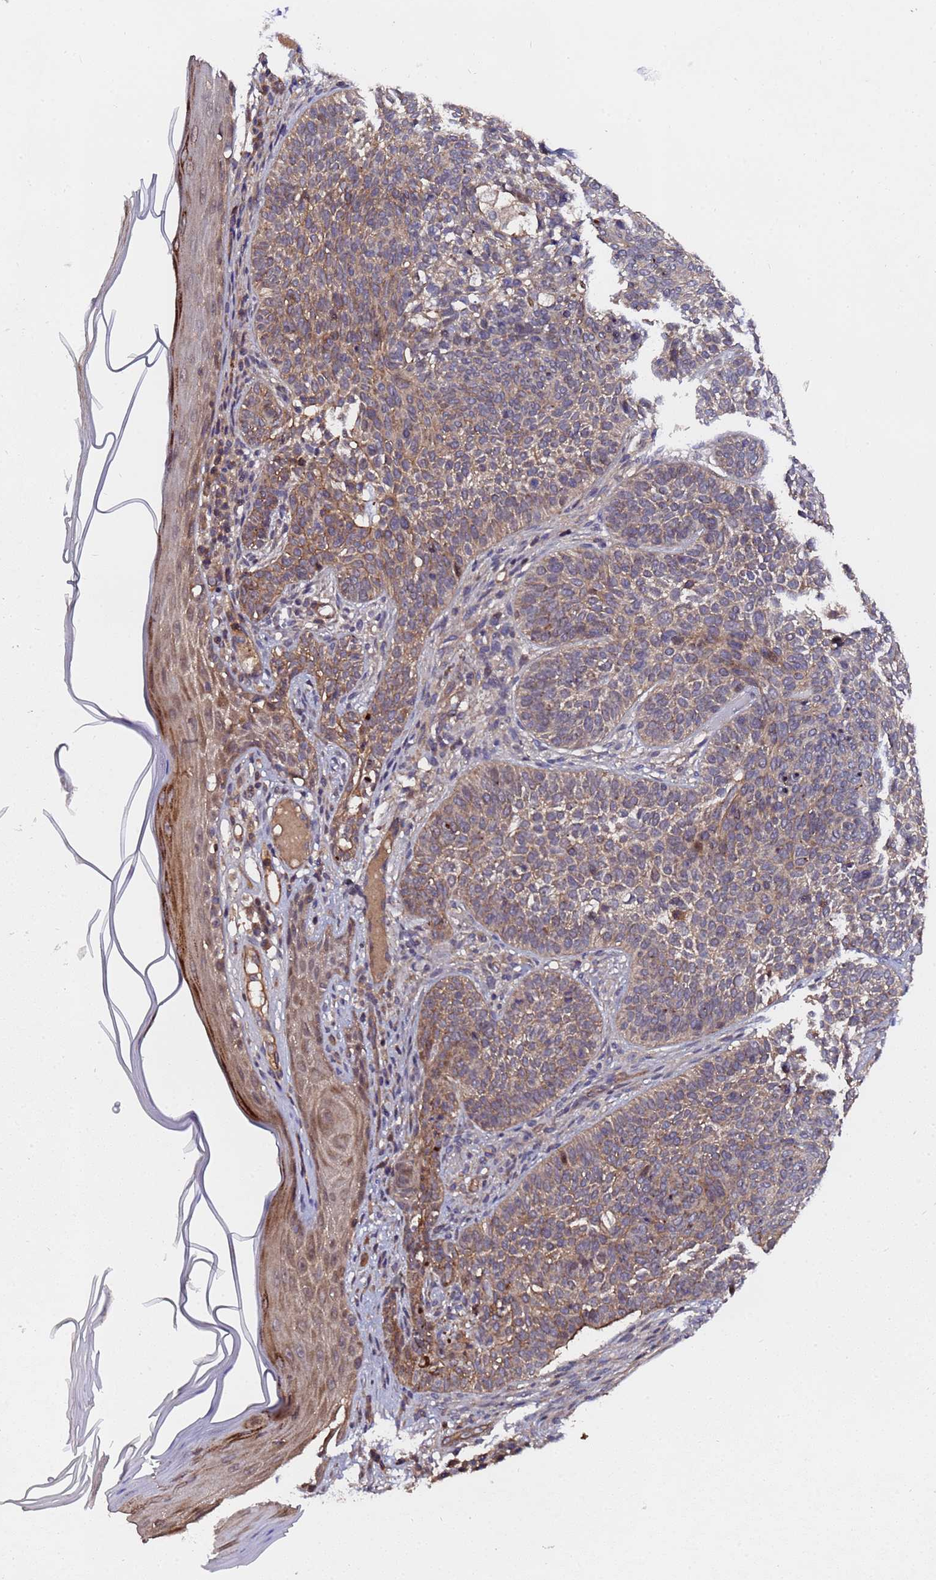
{"staining": {"intensity": "moderate", "quantity": ">75%", "location": "cytoplasmic/membranous"}, "tissue": "skin cancer", "cell_type": "Tumor cells", "image_type": "cancer", "snomed": [{"axis": "morphology", "description": "Basal cell carcinoma"}, {"axis": "topography", "description": "Skin"}], "caption": "Tumor cells reveal medium levels of moderate cytoplasmic/membranous expression in approximately >75% of cells in human skin cancer (basal cell carcinoma).", "gene": "GSTCD", "patient": {"sex": "male", "age": 85}}